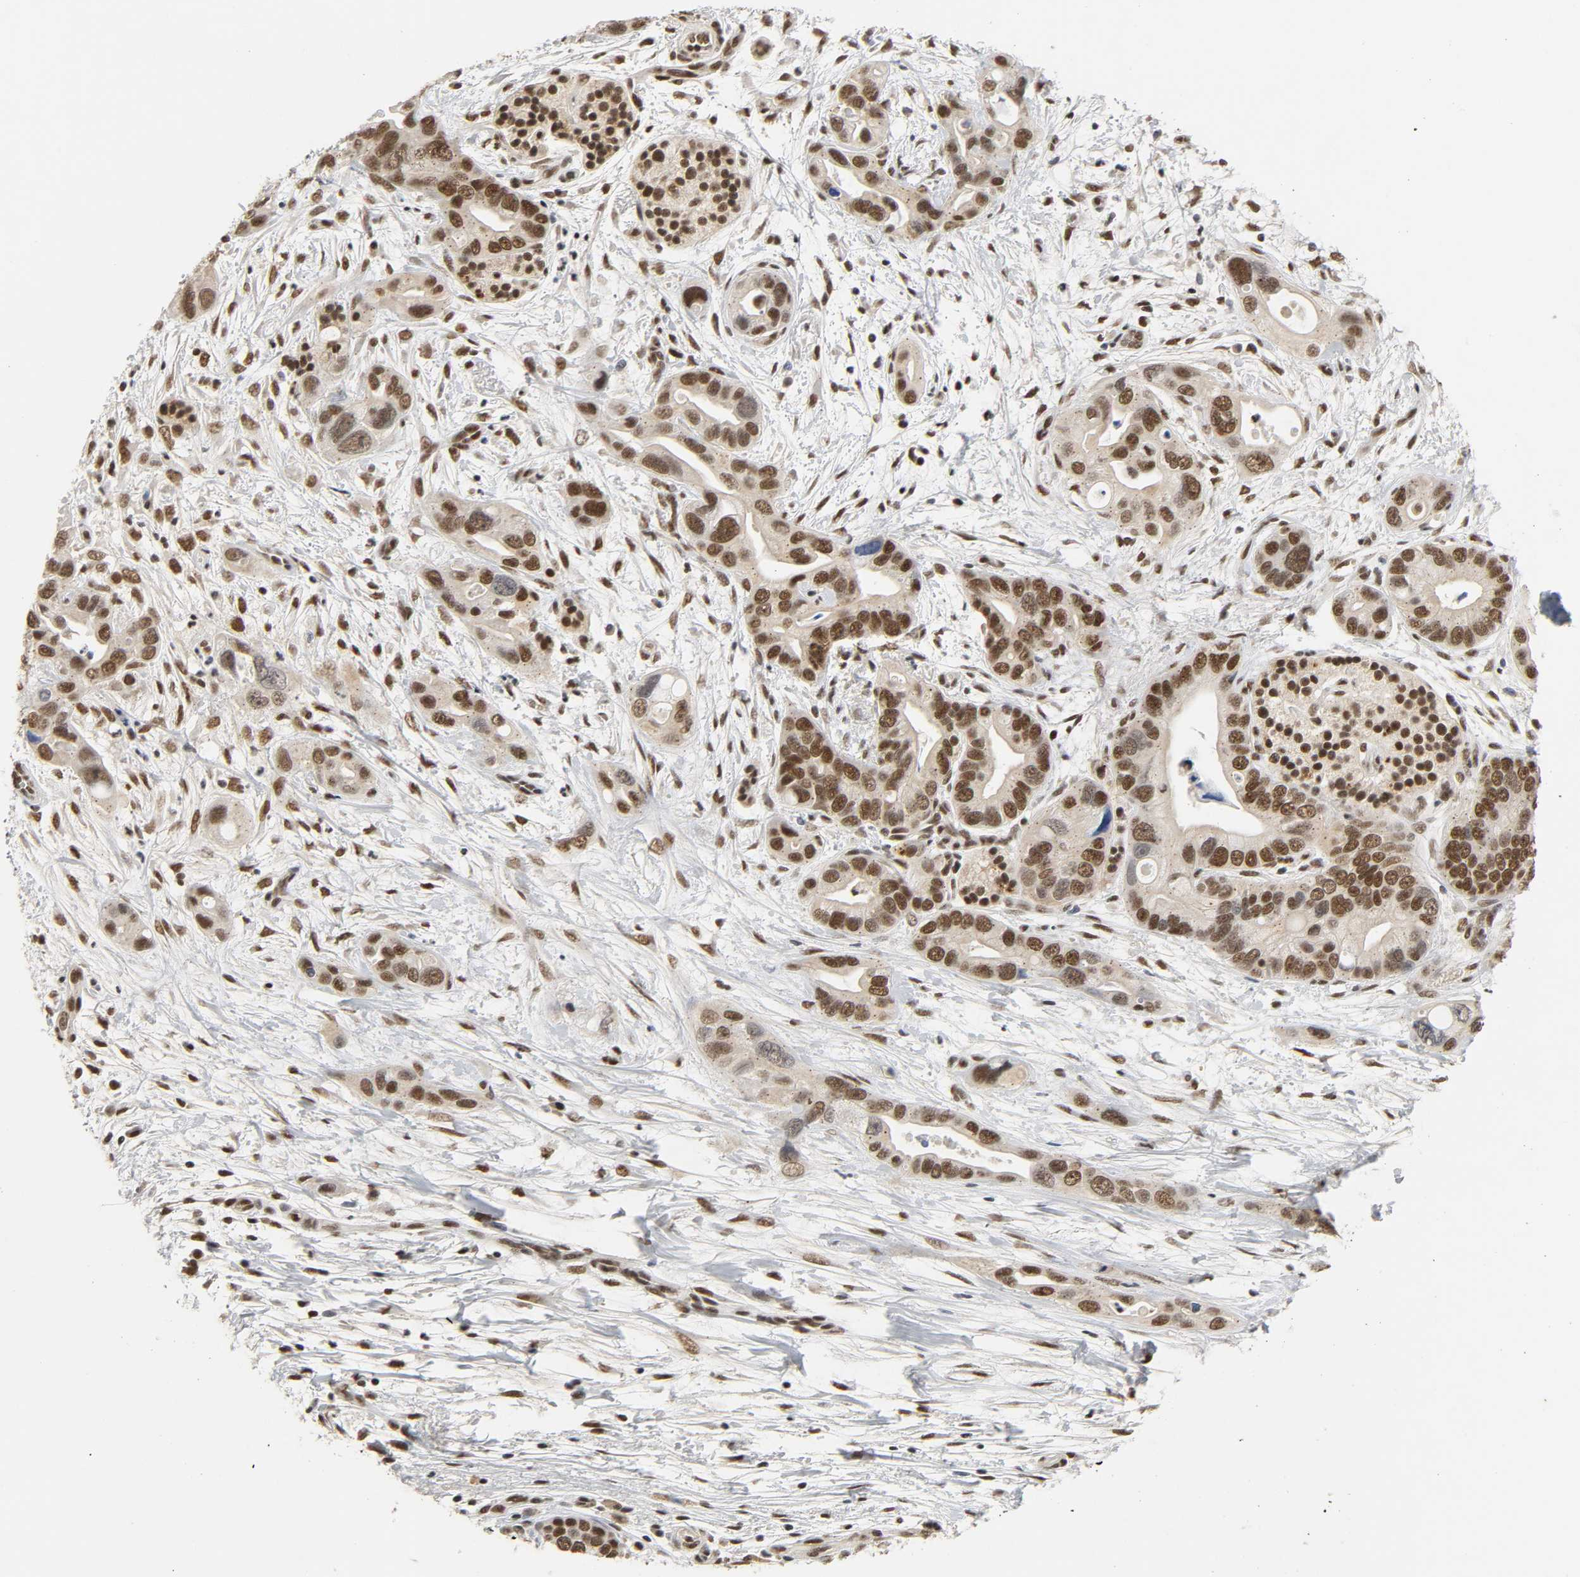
{"staining": {"intensity": "moderate", "quantity": ">75%", "location": "nuclear"}, "tissue": "pancreatic cancer", "cell_type": "Tumor cells", "image_type": "cancer", "snomed": [{"axis": "morphology", "description": "Adenocarcinoma, NOS"}, {"axis": "topography", "description": "Pancreas"}], "caption": "Tumor cells reveal medium levels of moderate nuclear positivity in approximately >75% of cells in pancreatic cancer.", "gene": "NCOA6", "patient": {"sex": "female", "age": 77}}